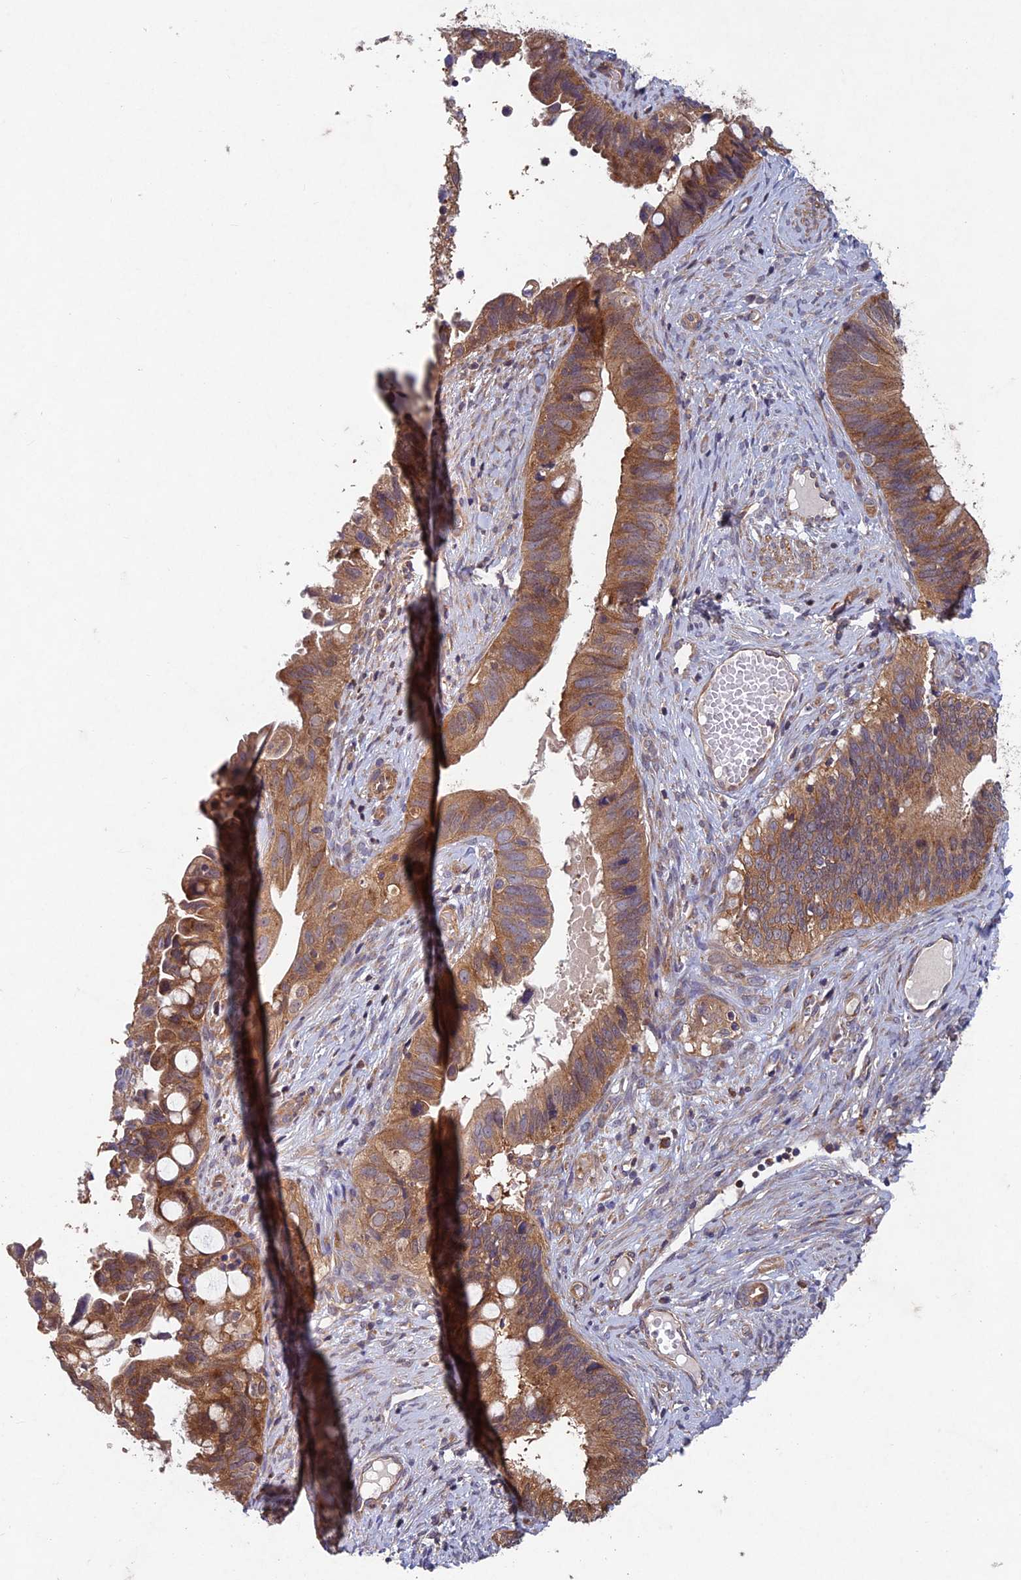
{"staining": {"intensity": "moderate", "quantity": ">75%", "location": "cytoplasmic/membranous"}, "tissue": "cervical cancer", "cell_type": "Tumor cells", "image_type": "cancer", "snomed": [{"axis": "morphology", "description": "Adenocarcinoma, NOS"}, {"axis": "topography", "description": "Cervix"}], "caption": "The image displays immunohistochemical staining of cervical cancer. There is moderate cytoplasmic/membranous positivity is identified in approximately >75% of tumor cells. Using DAB (3,3'-diaminobenzidine) (brown) and hematoxylin (blue) stains, captured at high magnification using brightfield microscopy.", "gene": "NCAPG", "patient": {"sex": "female", "age": 42}}